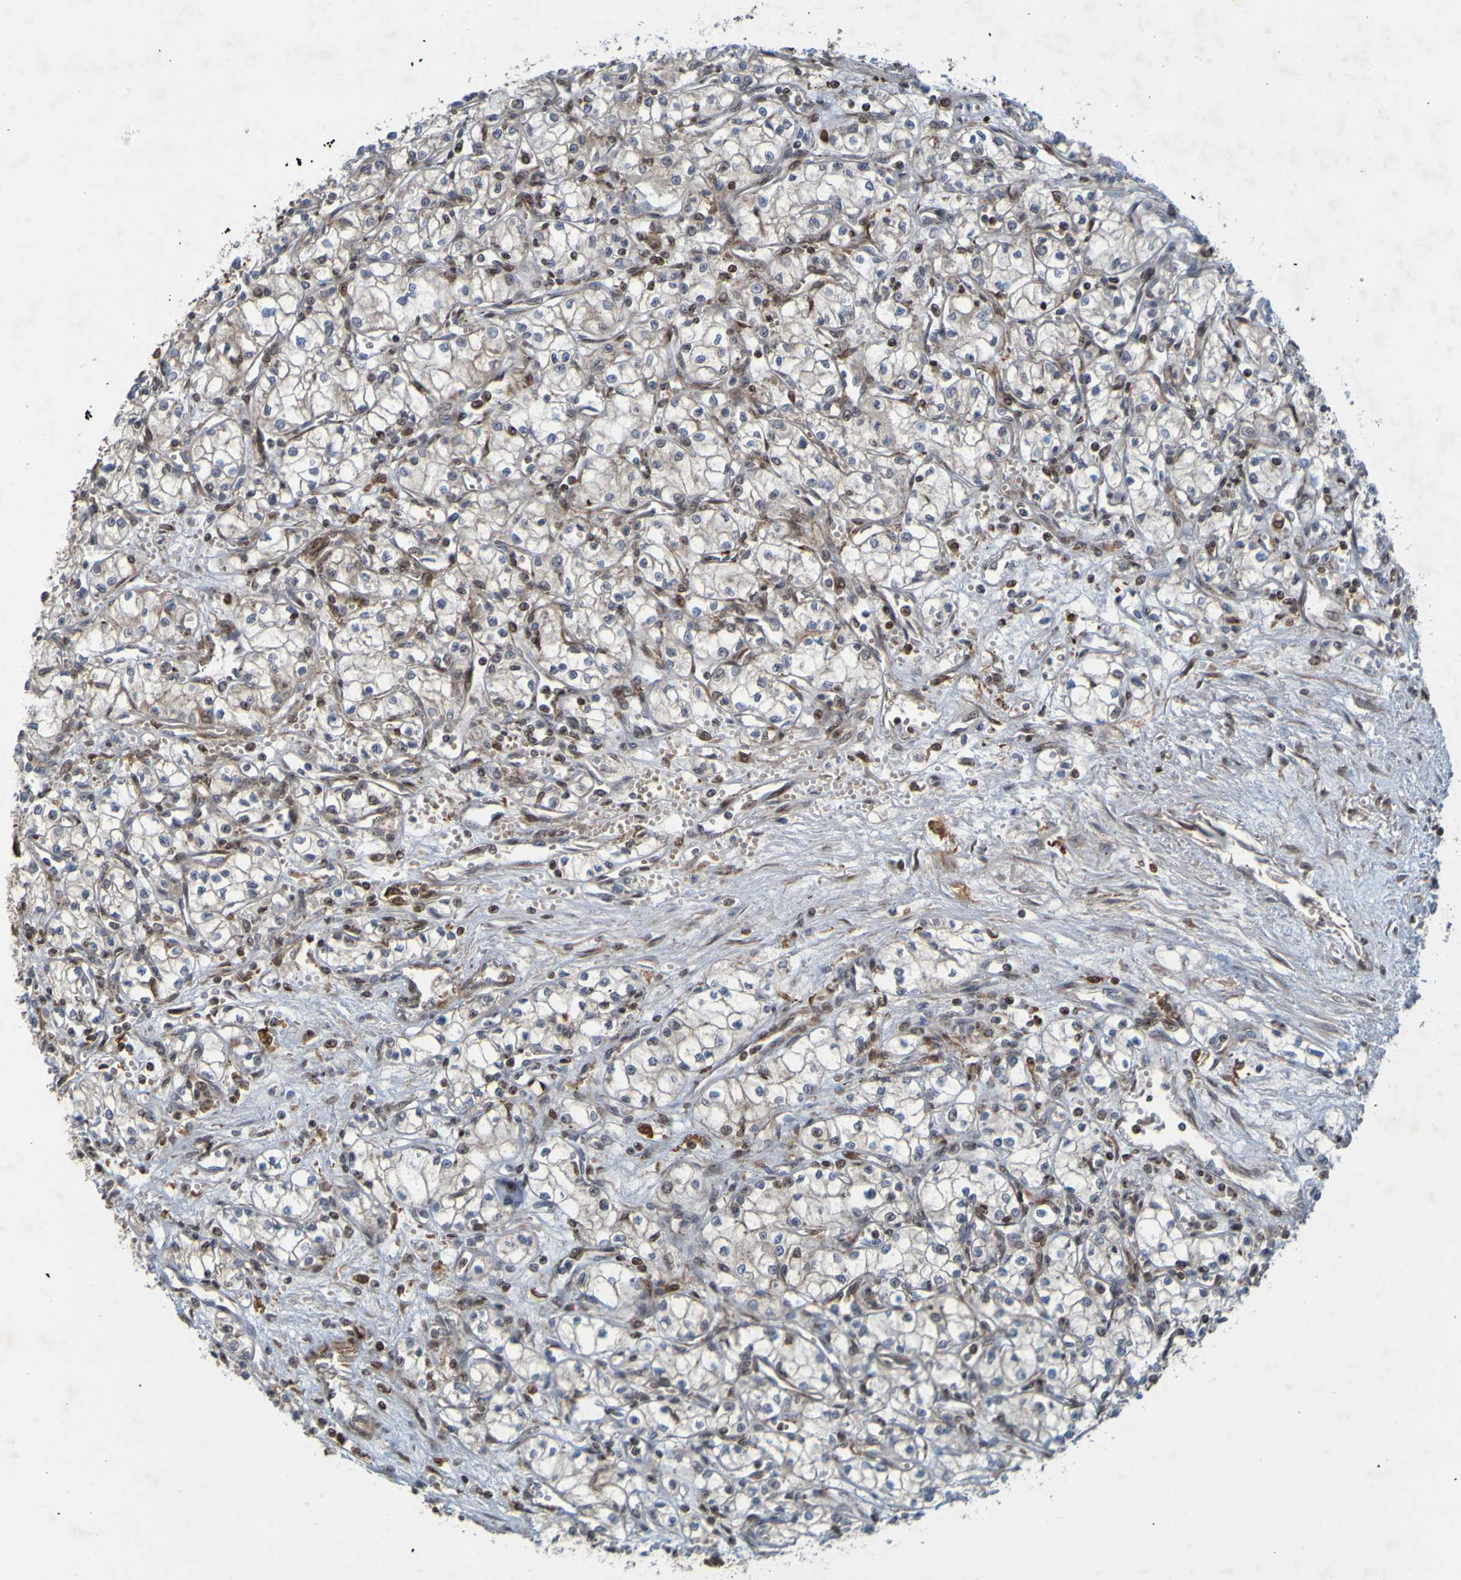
{"staining": {"intensity": "negative", "quantity": "none", "location": "none"}, "tissue": "renal cancer", "cell_type": "Tumor cells", "image_type": "cancer", "snomed": [{"axis": "morphology", "description": "Normal tissue, NOS"}, {"axis": "morphology", "description": "Adenocarcinoma, NOS"}, {"axis": "topography", "description": "Kidney"}], "caption": "There is no significant staining in tumor cells of adenocarcinoma (renal).", "gene": "GUCY1A1", "patient": {"sex": "male", "age": 59}}